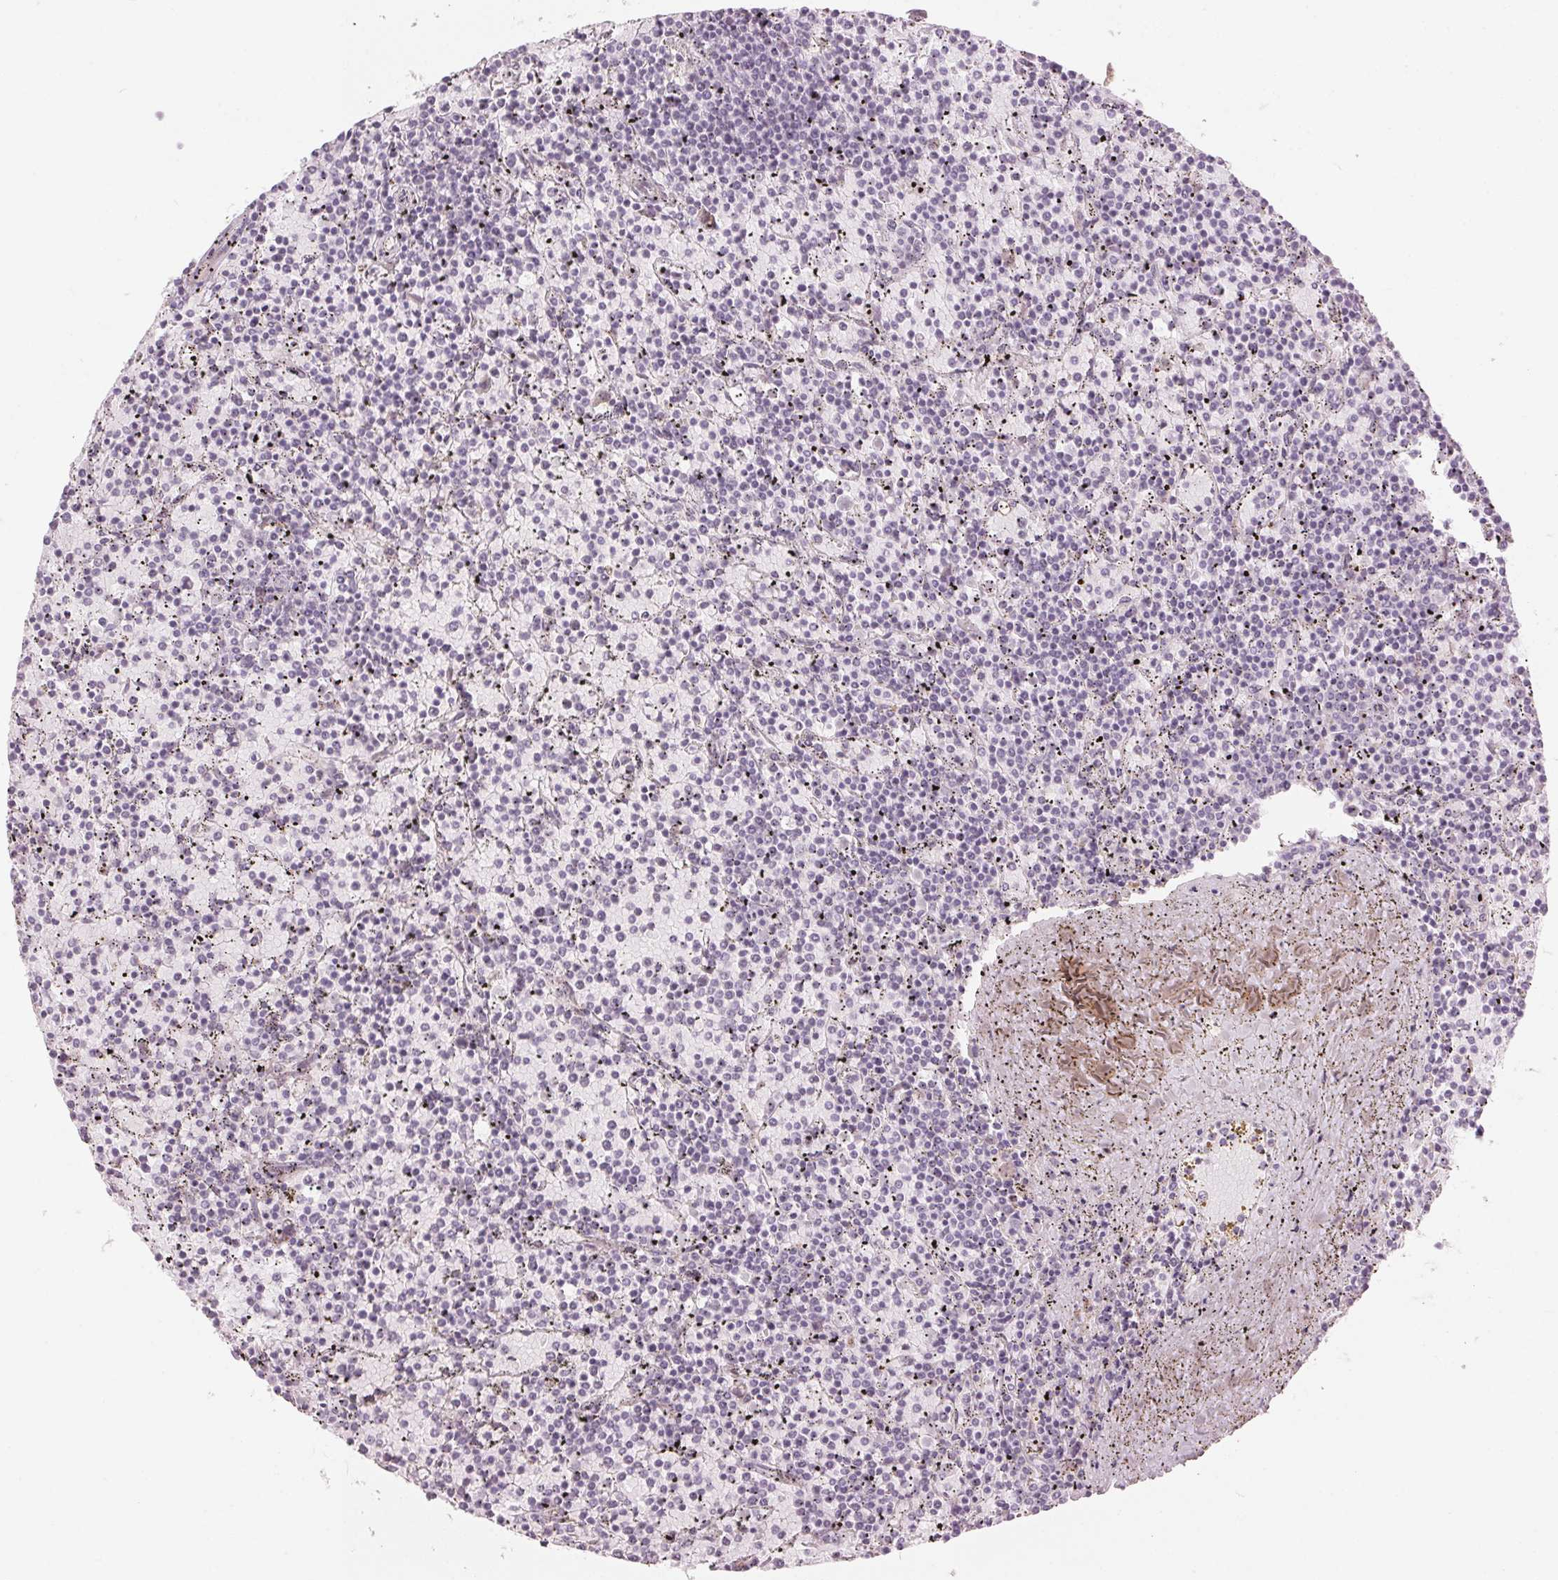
{"staining": {"intensity": "negative", "quantity": "none", "location": "none"}, "tissue": "lymphoma", "cell_type": "Tumor cells", "image_type": "cancer", "snomed": [{"axis": "morphology", "description": "Malignant lymphoma, non-Hodgkin's type, Low grade"}, {"axis": "topography", "description": "Spleen"}], "caption": "The immunohistochemistry image has no significant expression in tumor cells of malignant lymphoma, non-Hodgkin's type (low-grade) tissue.", "gene": "TMED6", "patient": {"sex": "female", "age": 77}}